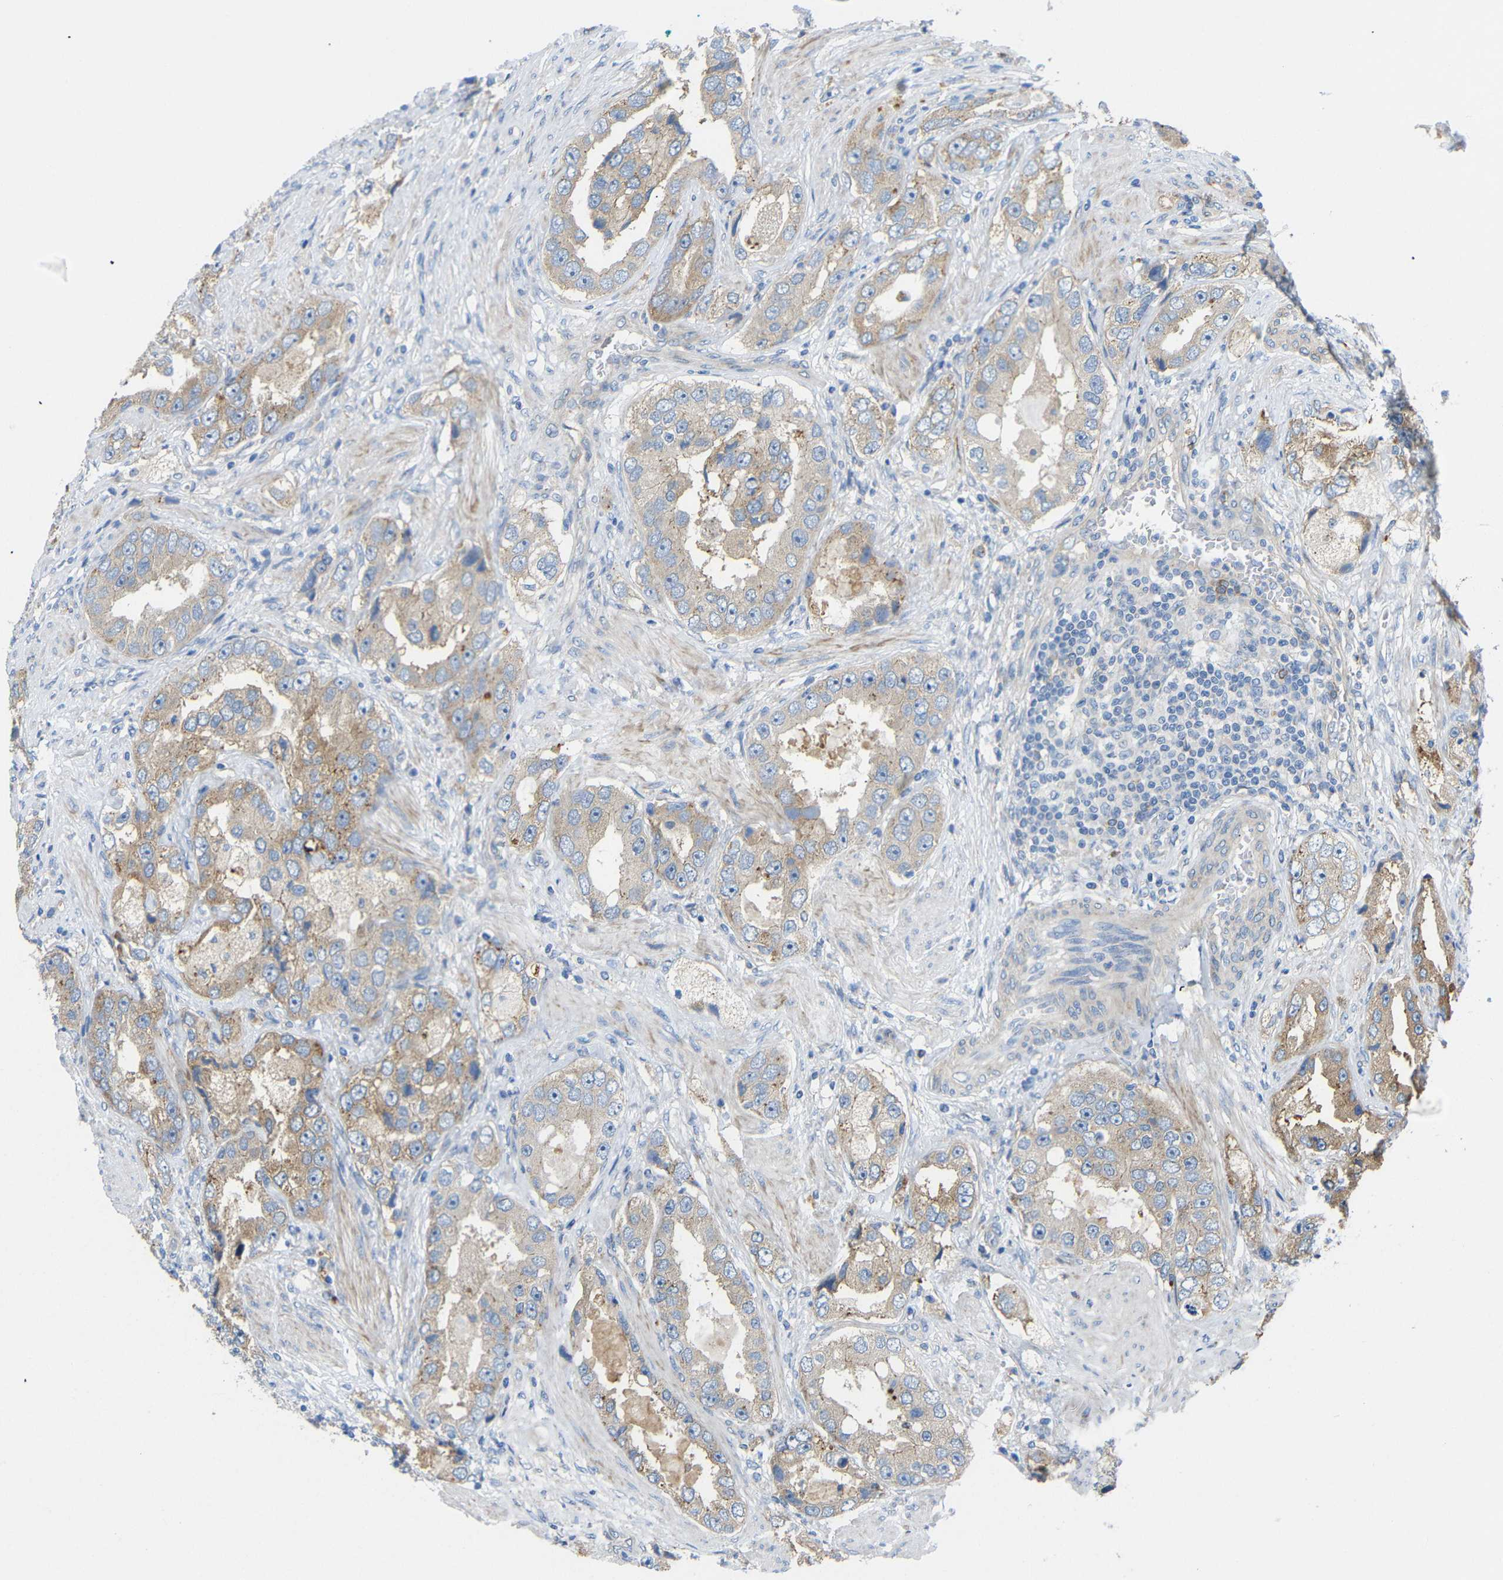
{"staining": {"intensity": "moderate", "quantity": ">75%", "location": "cytoplasmic/membranous"}, "tissue": "prostate cancer", "cell_type": "Tumor cells", "image_type": "cancer", "snomed": [{"axis": "morphology", "description": "Adenocarcinoma, High grade"}, {"axis": "topography", "description": "Prostate"}], "caption": "This is an image of immunohistochemistry (IHC) staining of prostate high-grade adenocarcinoma, which shows moderate positivity in the cytoplasmic/membranous of tumor cells.", "gene": "SYPL1", "patient": {"sex": "male", "age": 63}}